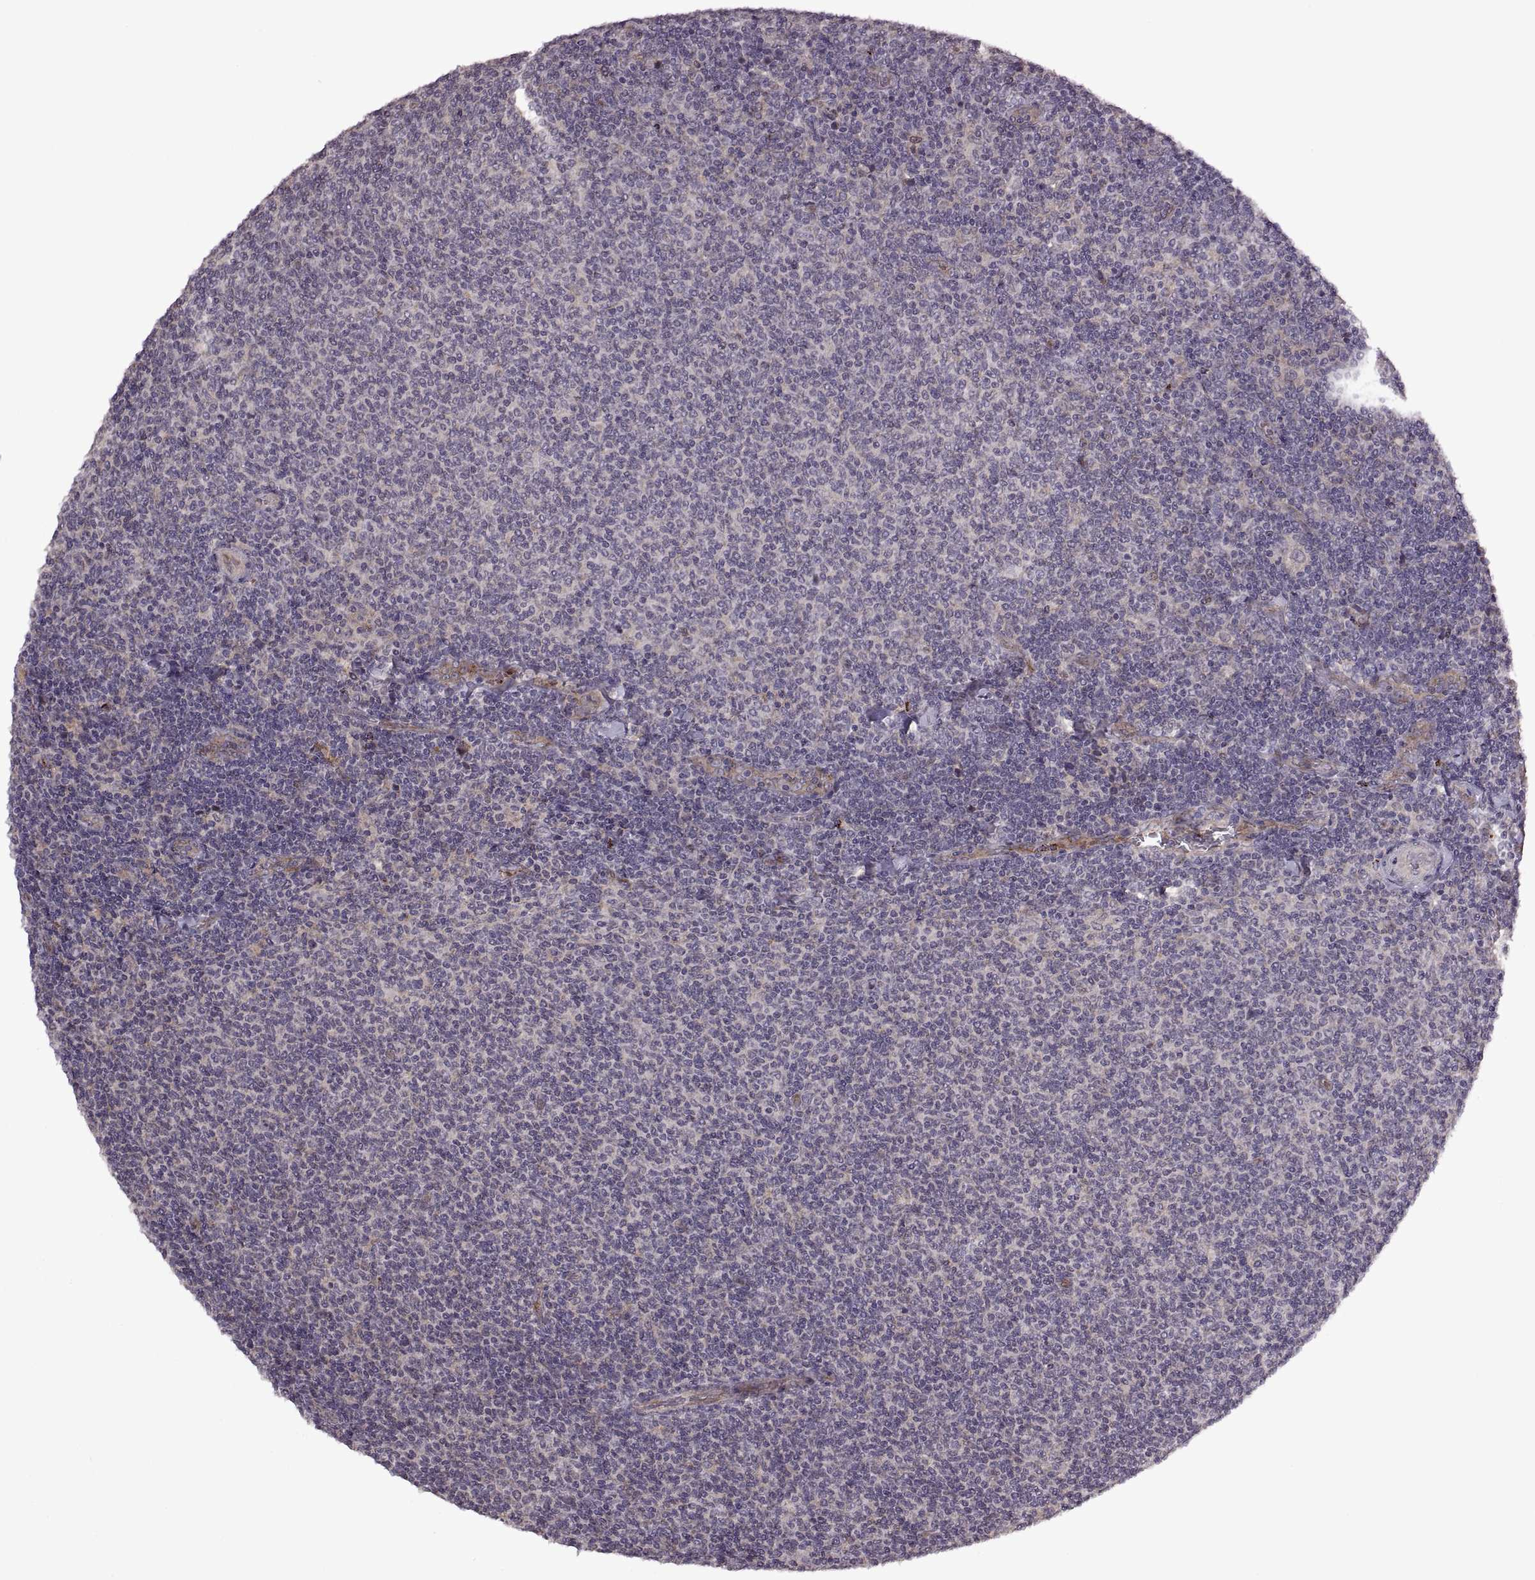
{"staining": {"intensity": "negative", "quantity": "none", "location": "none"}, "tissue": "lymphoma", "cell_type": "Tumor cells", "image_type": "cancer", "snomed": [{"axis": "morphology", "description": "Malignant lymphoma, non-Hodgkin's type, Low grade"}, {"axis": "topography", "description": "Lymph node"}], "caption": "High power microscopy micrograph of an IHC photomicrograph of lymphoma, revealing no significant expression in tumor cells.", "gene": "PIERCE1", "patient": {"sex": "male", "age": 52}}